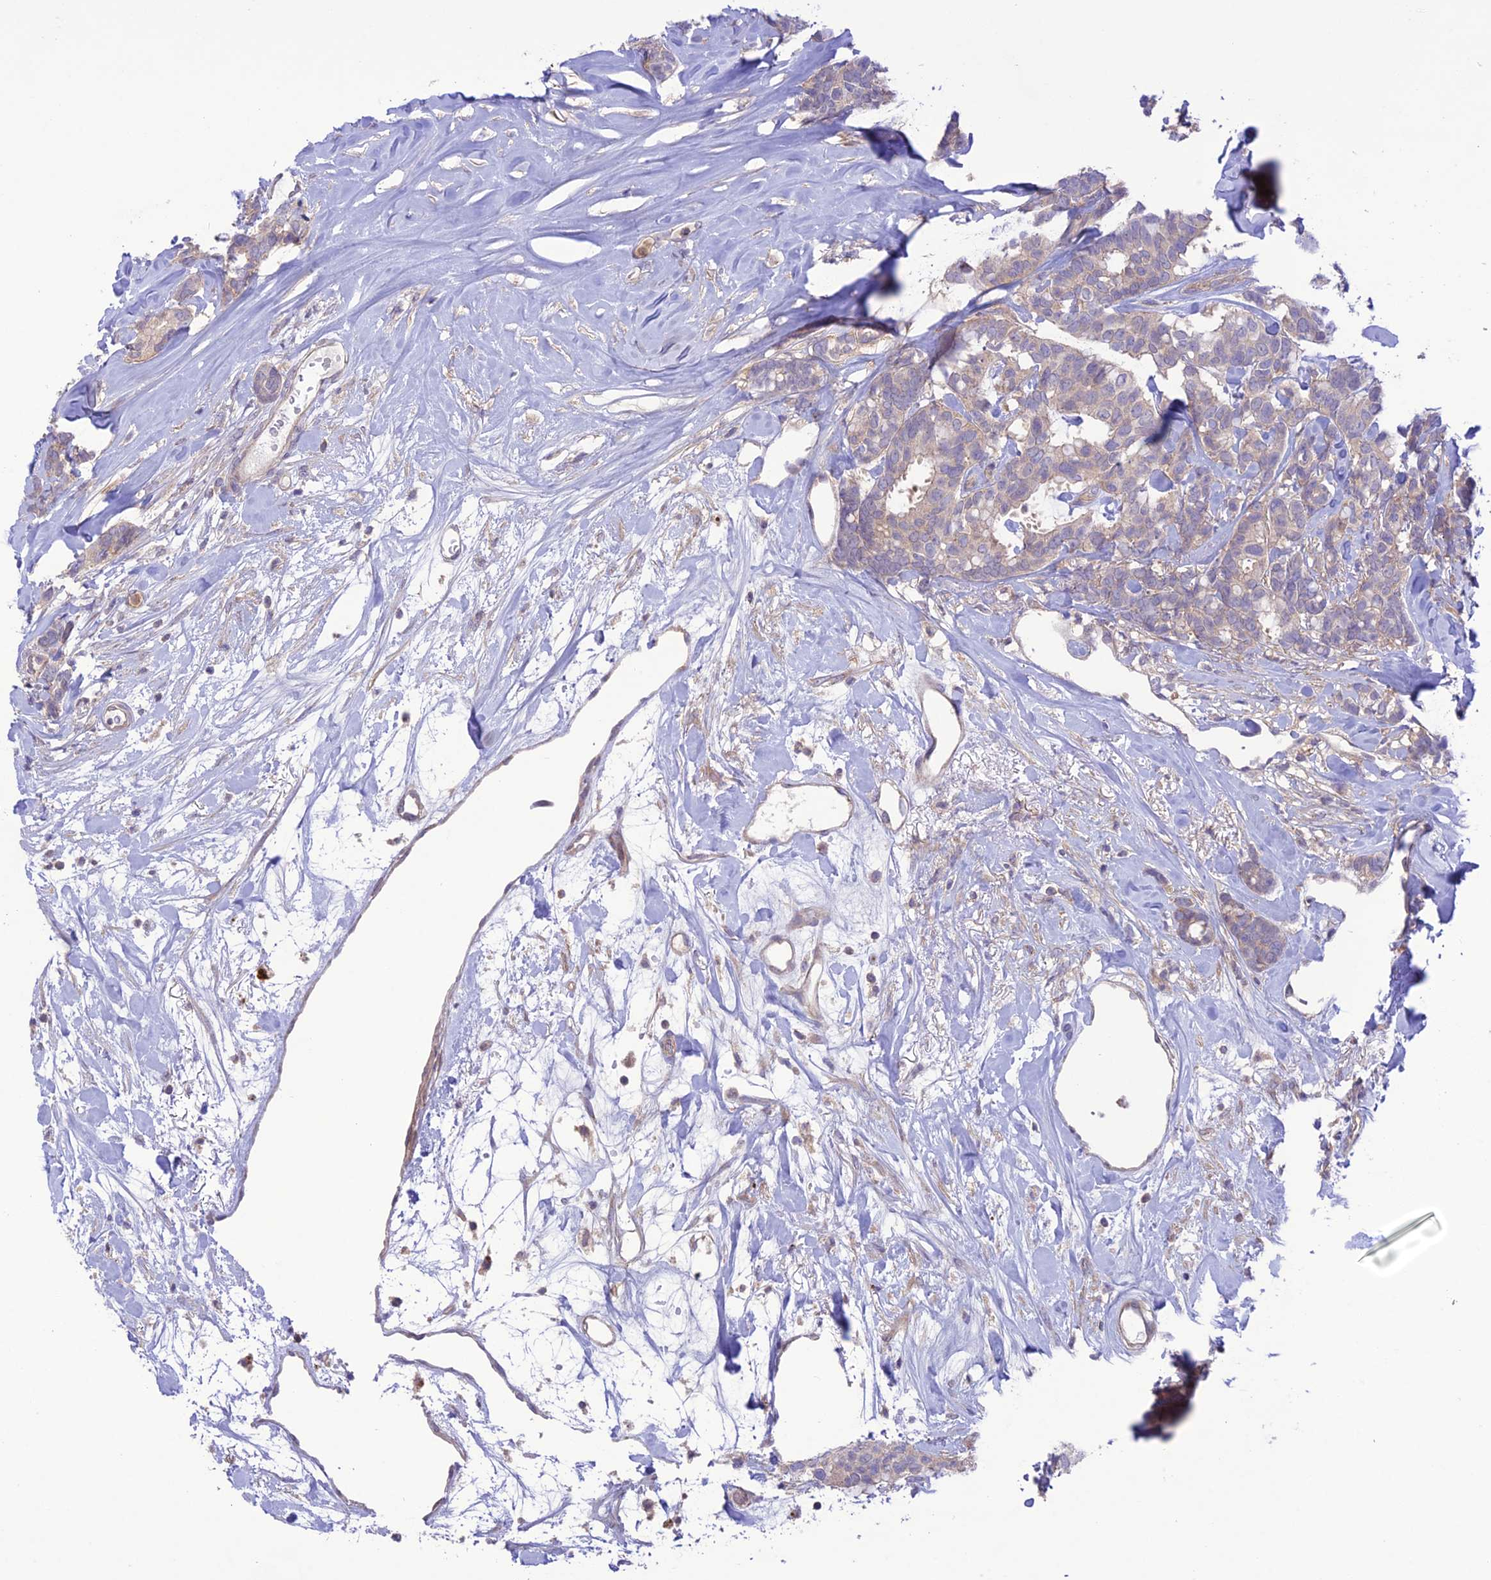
{"staining": {"intensity": "weak", "quantity": "<25%", "location": "cytoplasmic/membranous"}, "tissue": "breast cancer", "cell_type": "Tumor cells", "image_type": "cancer", "snomed": [{"axis": "morphology", "description": "Duct carcinoma"}, {"axis": "topography", "description": "Breast"}], "caption": "Tumor cells show no significant protein expression in breast cancer.", "gene": "FCHSD1", "patient": {"sex": "female", "age": 87}}